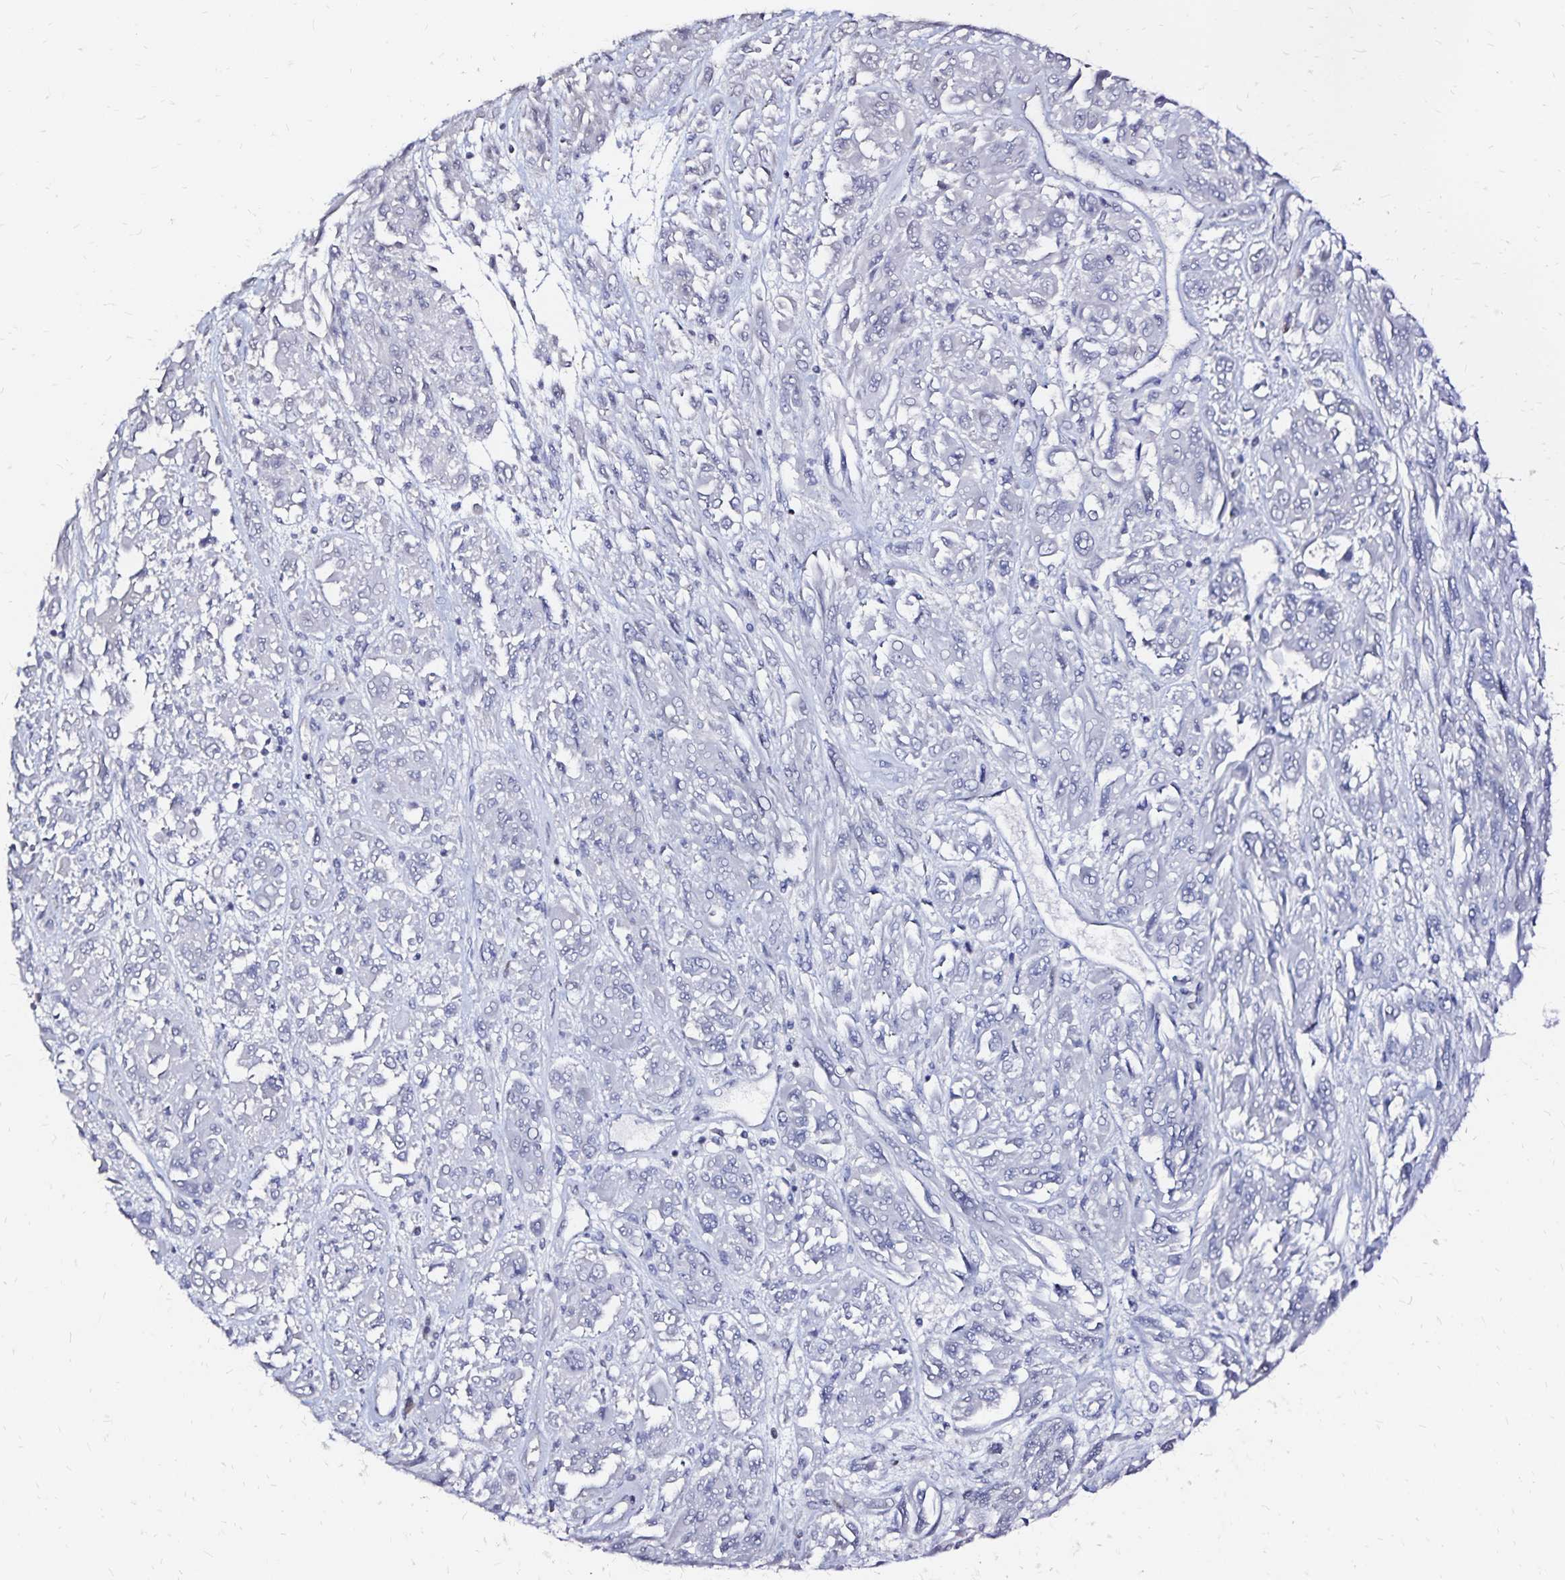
{"staining": {"intensity": "negative", "quantity": "none", "location": "none"}, "tissue": "melanoma", "cell_type": "Tumor cells", "image_type": "cancer", "snomed": [{"axis": "morphology", "description": "Malignant melanoma, NOS"}, {"axis": "topography", "description": "Skin"}], "caption": "Tumor cells are negative for brown protein staining in melanoma.", "gene": "SLC5A1", "patient": {"sex": "female", "age": 91}}